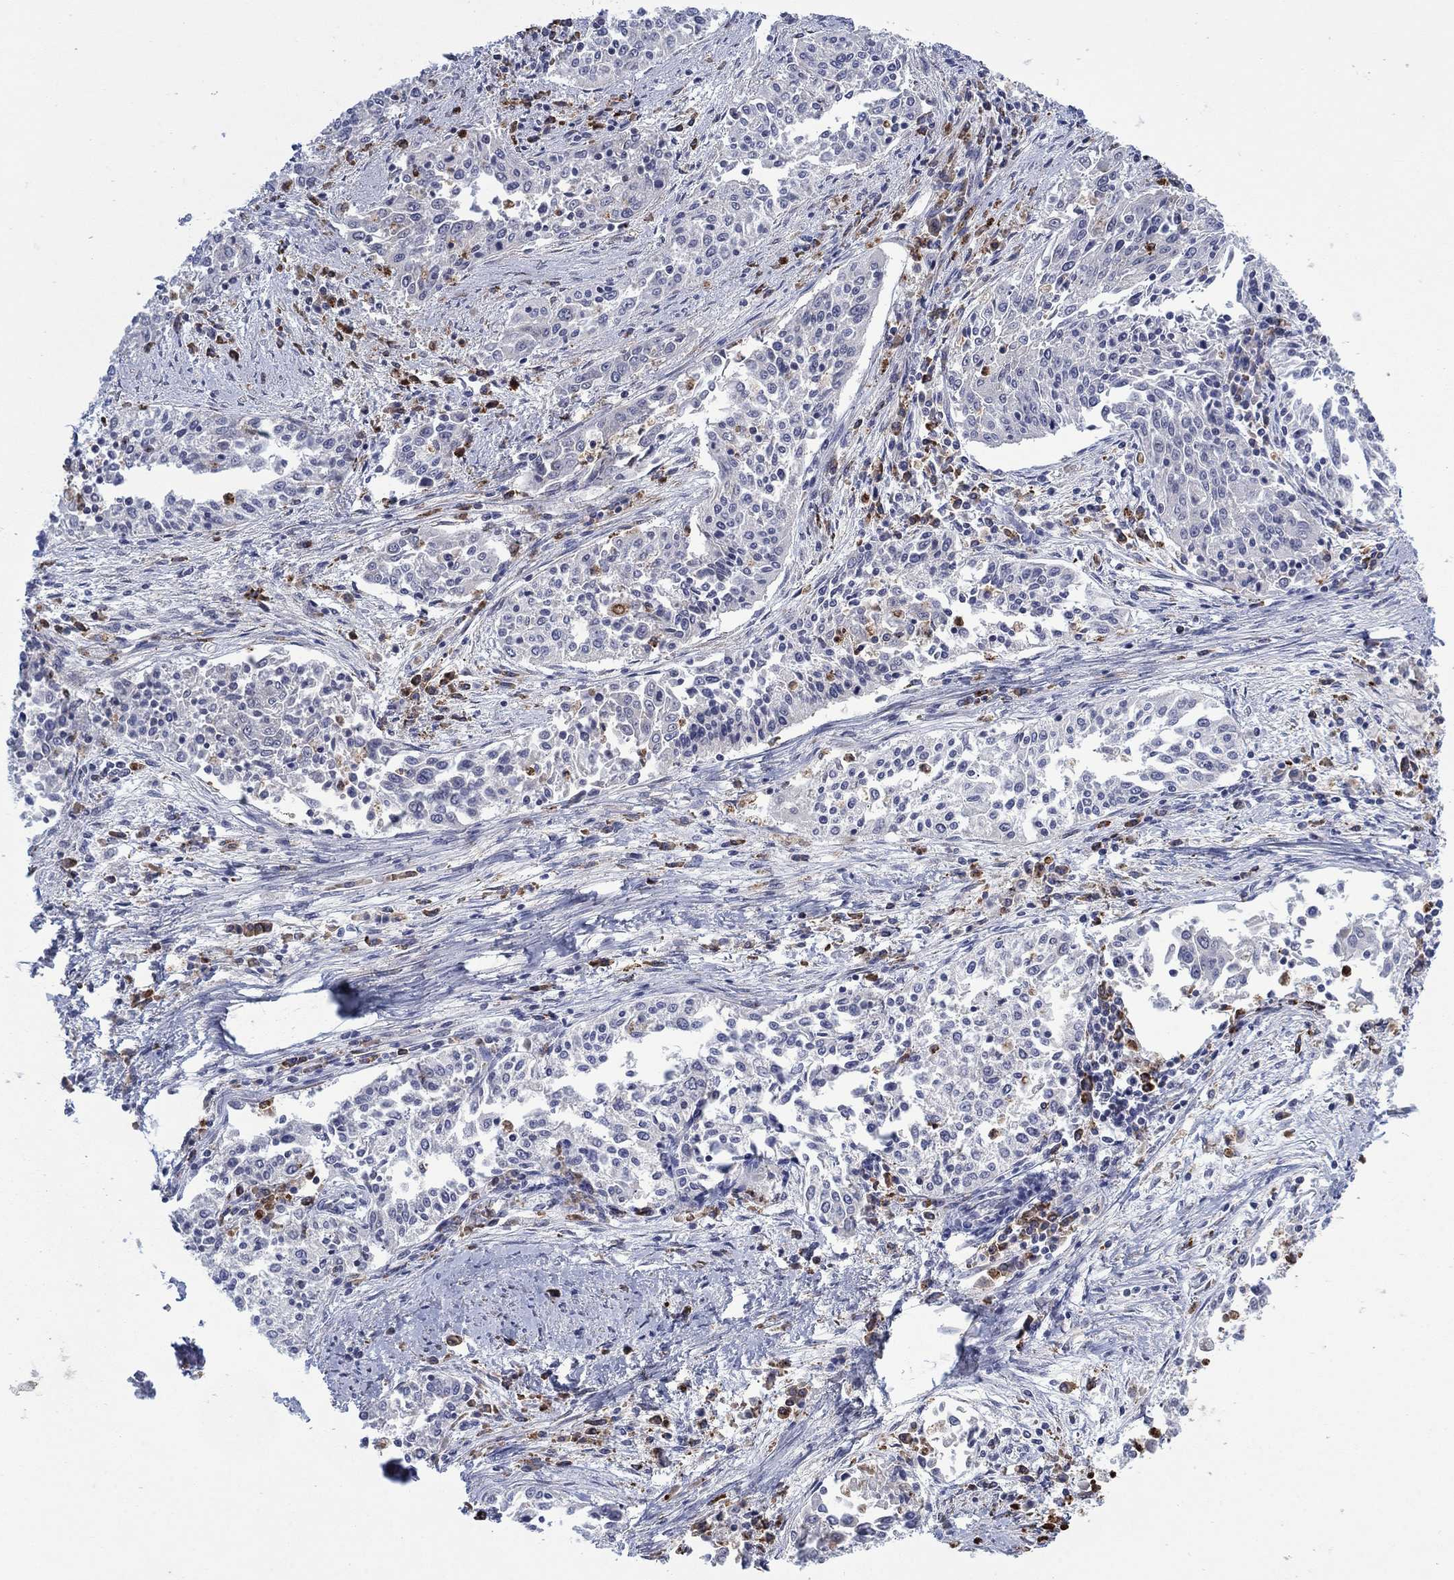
{"staining": {"intensity": "negative", "quantity": "none", "location": "none"}, "tissue": "cervical cancer", "cell_type": "Tumor cells", "image_type": "cancer", "snomed": [{"axis": "morphology", "description": "Squamous cell carcinoma, NOS"}, {"axis": "topography", "description": "Cervix"}], "caption": "Tumor cells are negative for brown protein staining in cervical cancer.", "gene": "MTRFR", "patient": {"sex": "female", "age": 41}}